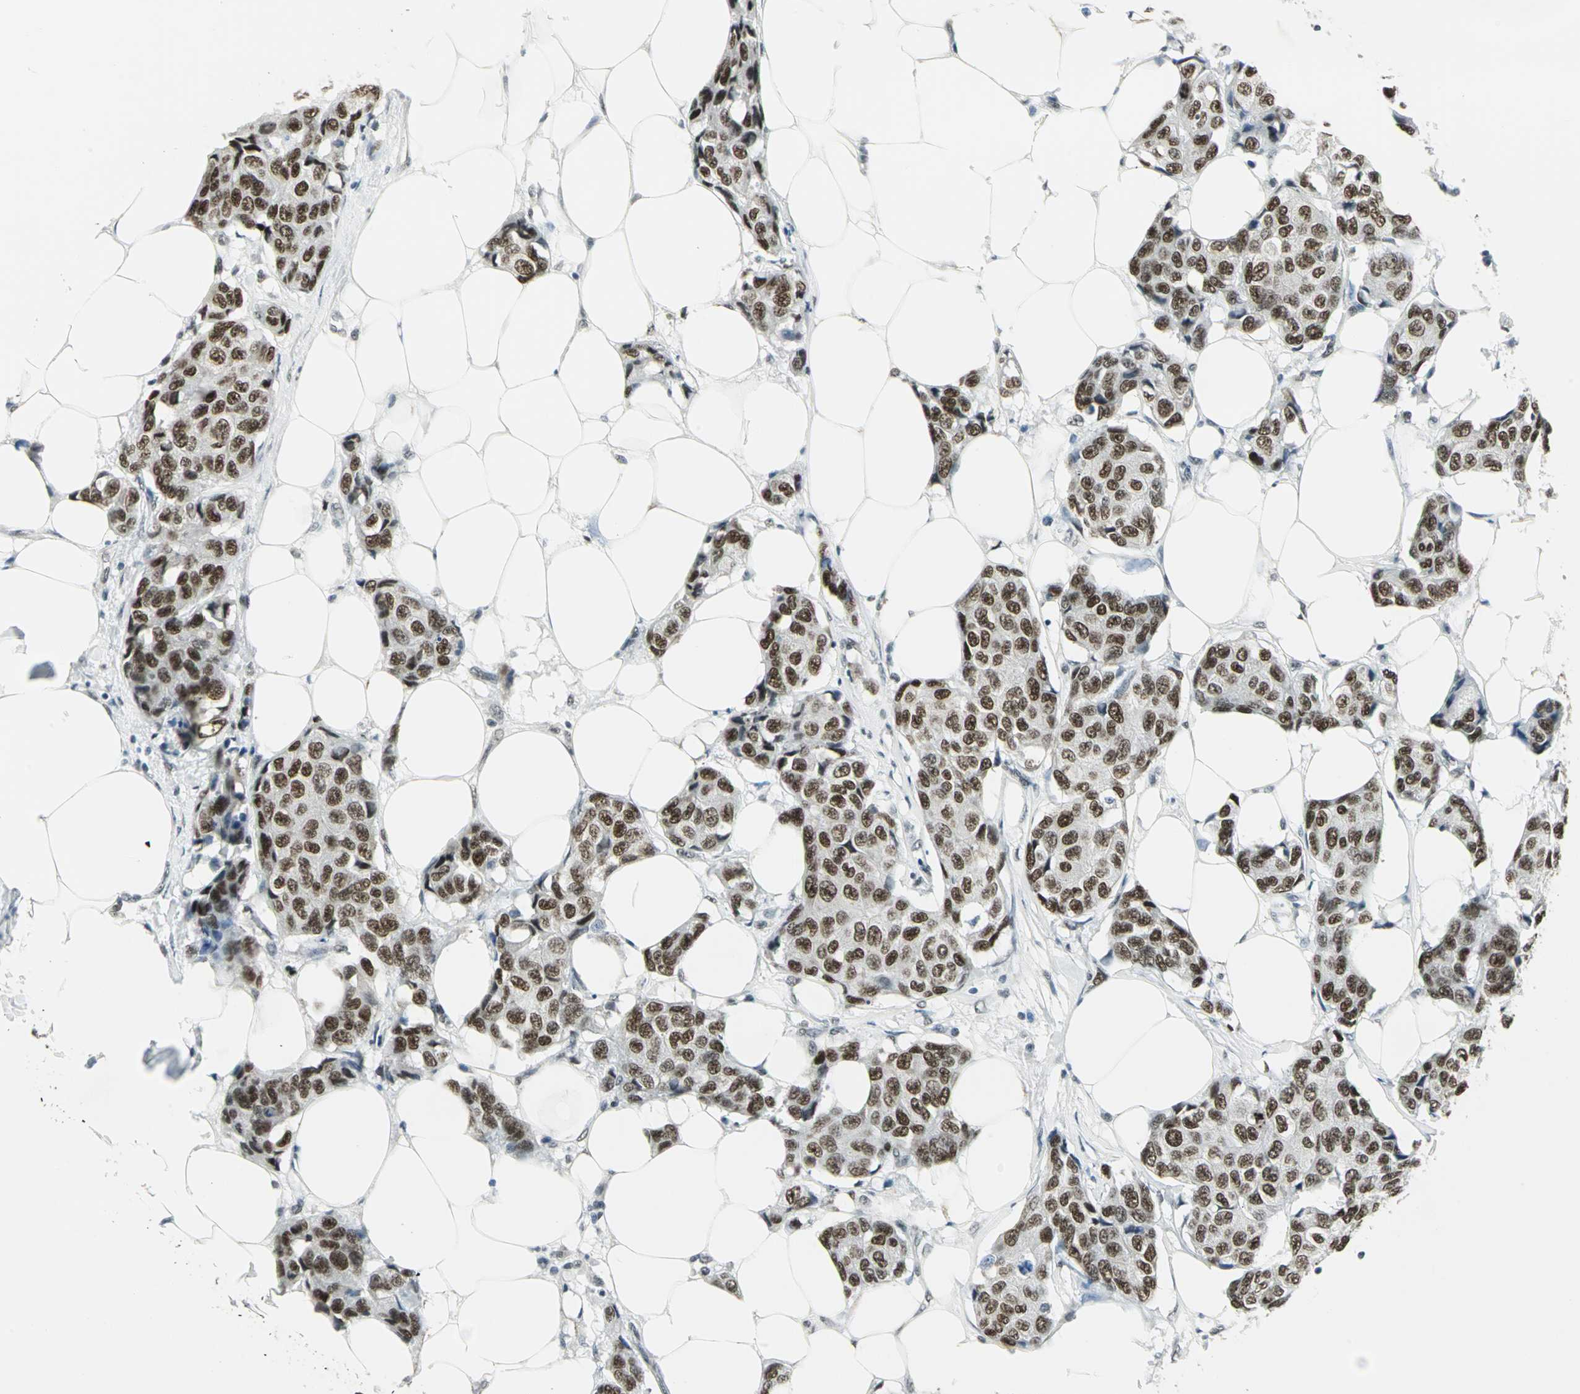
{"staining": {"intensity": "strong", "quantity": ">75%", "location": "nuclear"}, "tissue": "breast cancer", "cell_type": "Tumor cells", "image_type": "cancer", "snomed": [{"axis": "morphology", "description": "Duct carcinoma"}, {"axis": "topography", "description": "Breast"}], "caption": "Approximately >75% of tumor cells in human breast cancer (intraductal carcinoma) demonstrate strong nuclear protein staining as visualized by brown immunohistochemical staining.", "gene": "ADNP", "patient": {"sex": "female", "age": 80}}